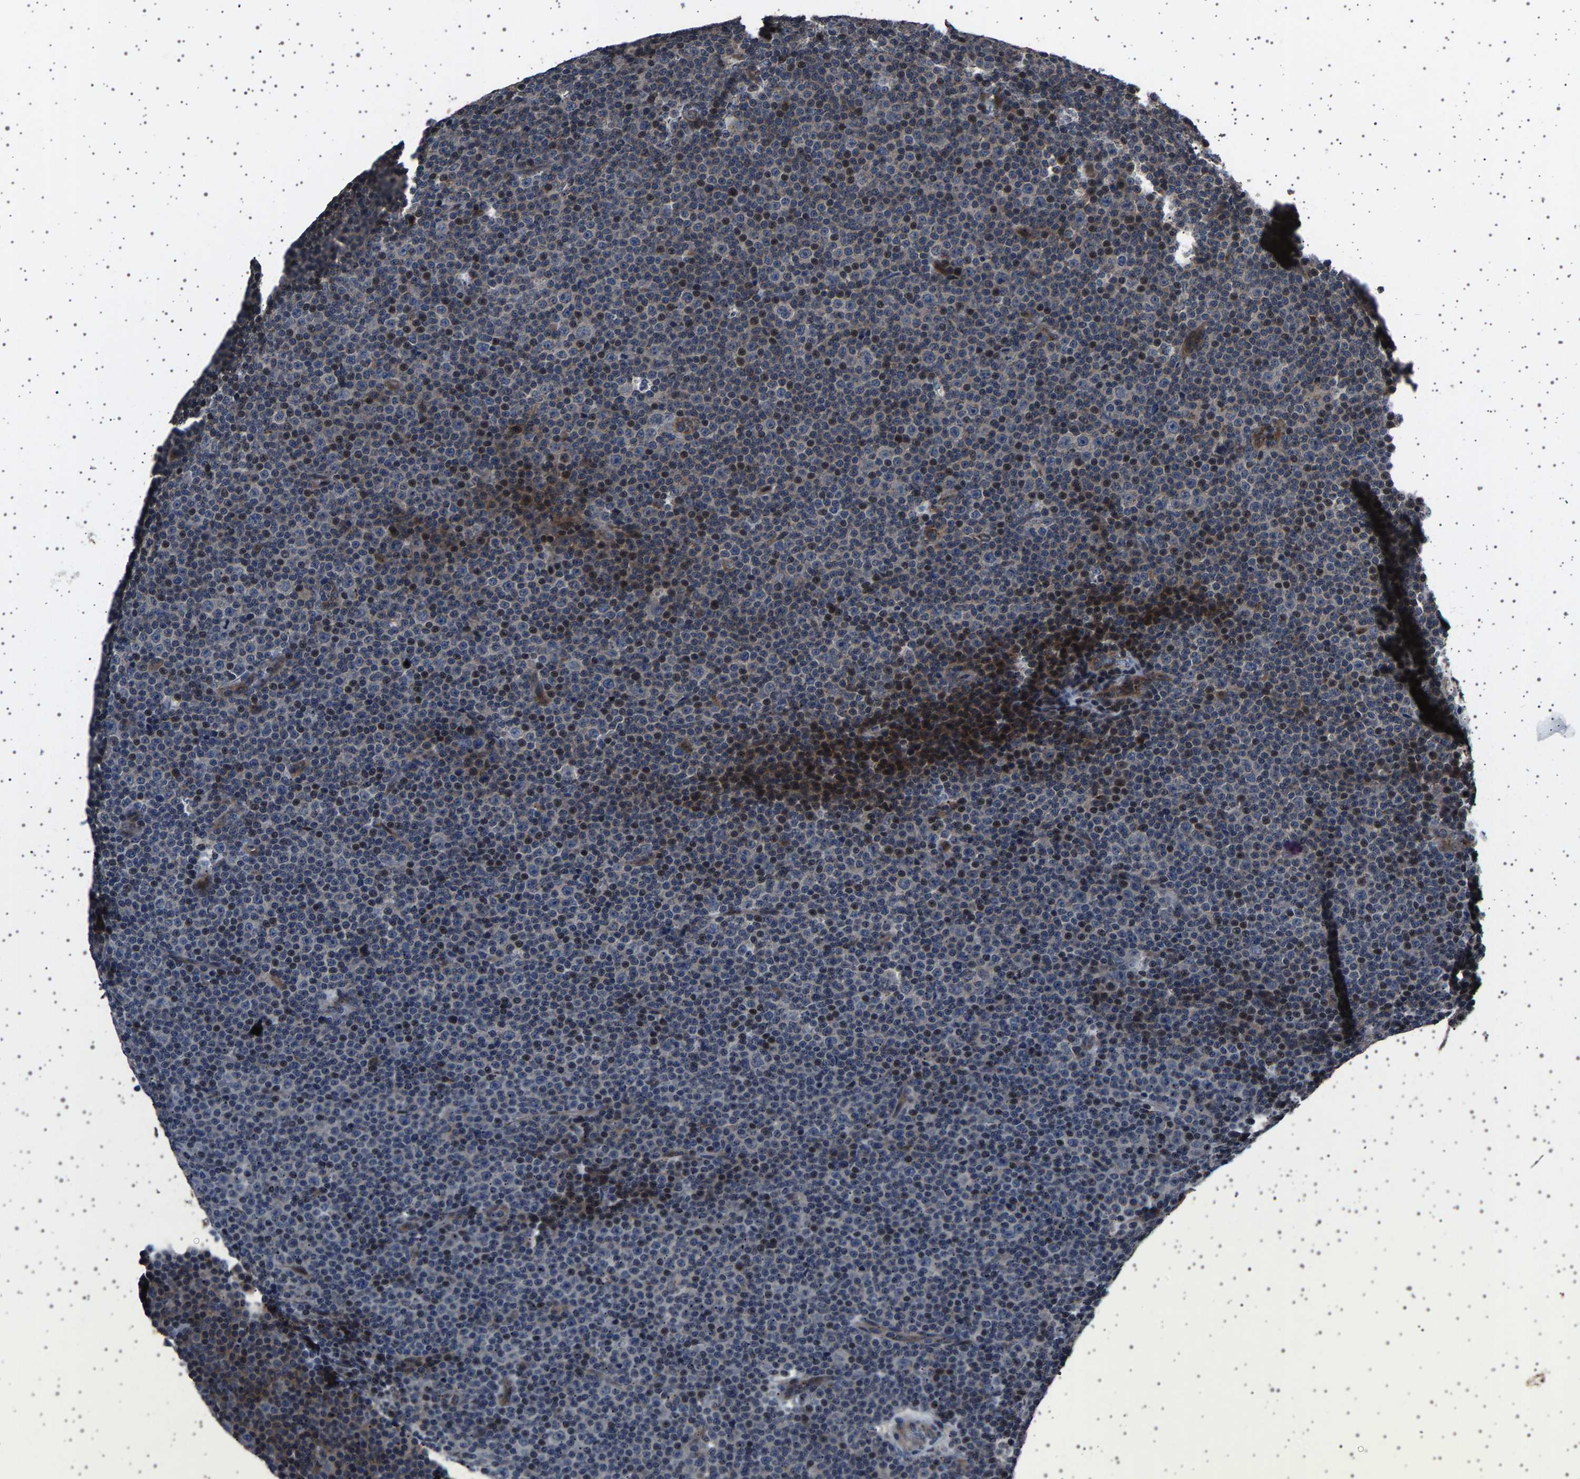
{"staining": {"intensity": "negative", "quantity": "none", "location": "none"}, "tissue": "lymphoma", "cell_type": "Tumor cells", "image_type": "cancer", "snomed": [{"axis": "morphology", "description": "Malignant lymphoma, non-Hodgkin's type, Low grade"}, {"axis": "topography", "description": "Lymph node"}], "caption": "An IHC micrograph of low-grade malignant lymphoma, non-Hodgkin's type is shown. There is no staining in tumor cells of low-grade malignant lymphoma, non-Hodgkin's type.", "gene": "NCKAP1", "patient": {"sex": "female", "age": 67}}